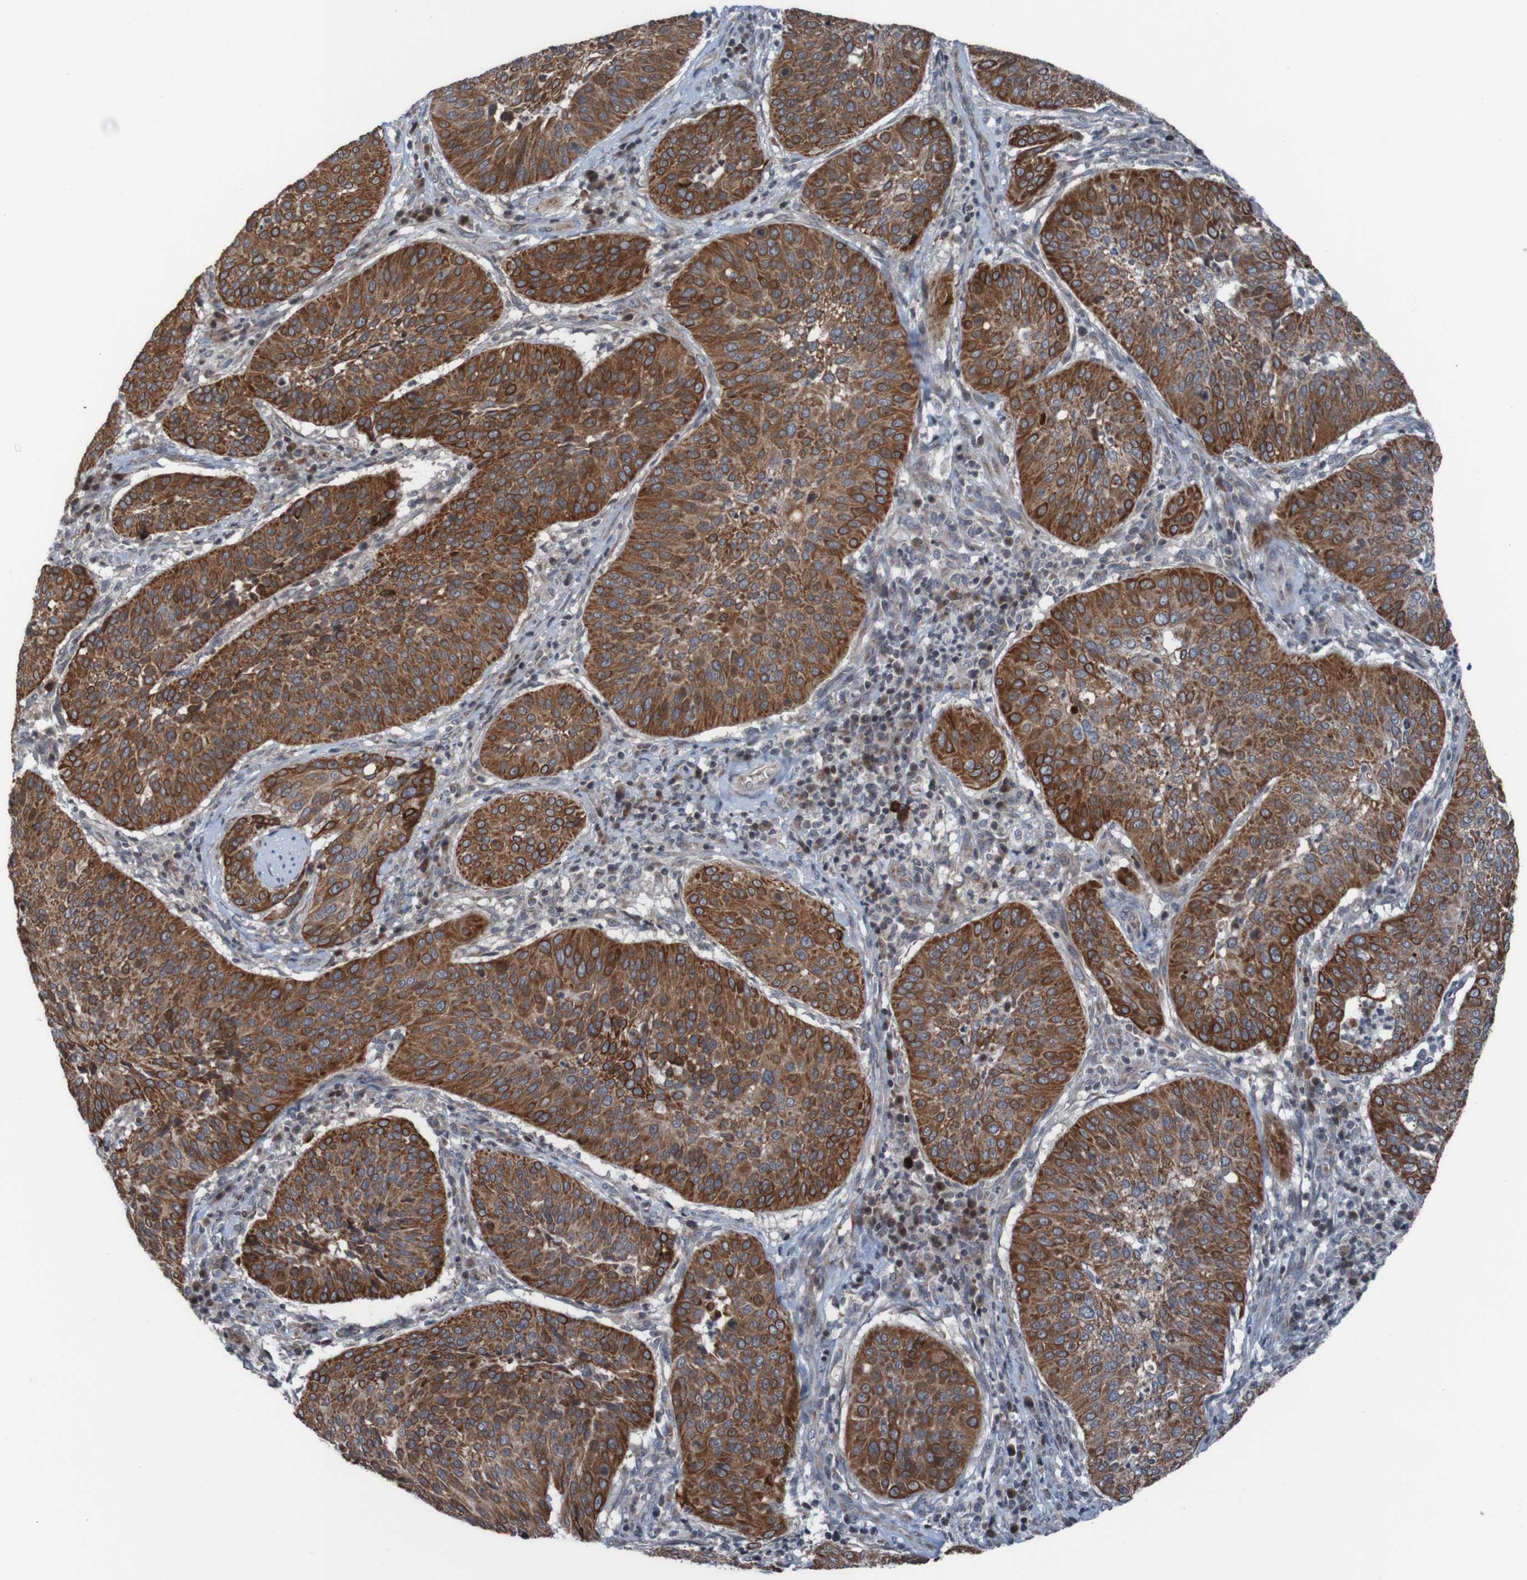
{"staining": {"intensity": "strong", "quantity": ">75%", "location": "cytoplasmic/membranous"}, "tissue": "cervical cancer", "cell_type": "Tumor cells", "image_type": "cancer", "snomed": [{"axis": "morphology", "description": "Normal tissue, NOS"}, {"axis": "morphology", "description": "Squamous cell carcinoma, NOS"}, {"axis": "topography", "description": "Cervix"}], "caption": "There is high levels of strong cytoplasmic/membranous positivity in tumor cells of cervical cancer (squamous cell carcinoma), as demonstrated by immunohistochemical staining (brown color).", "gene": "UNG", "patient": {"sex": "female", "age": 39}}